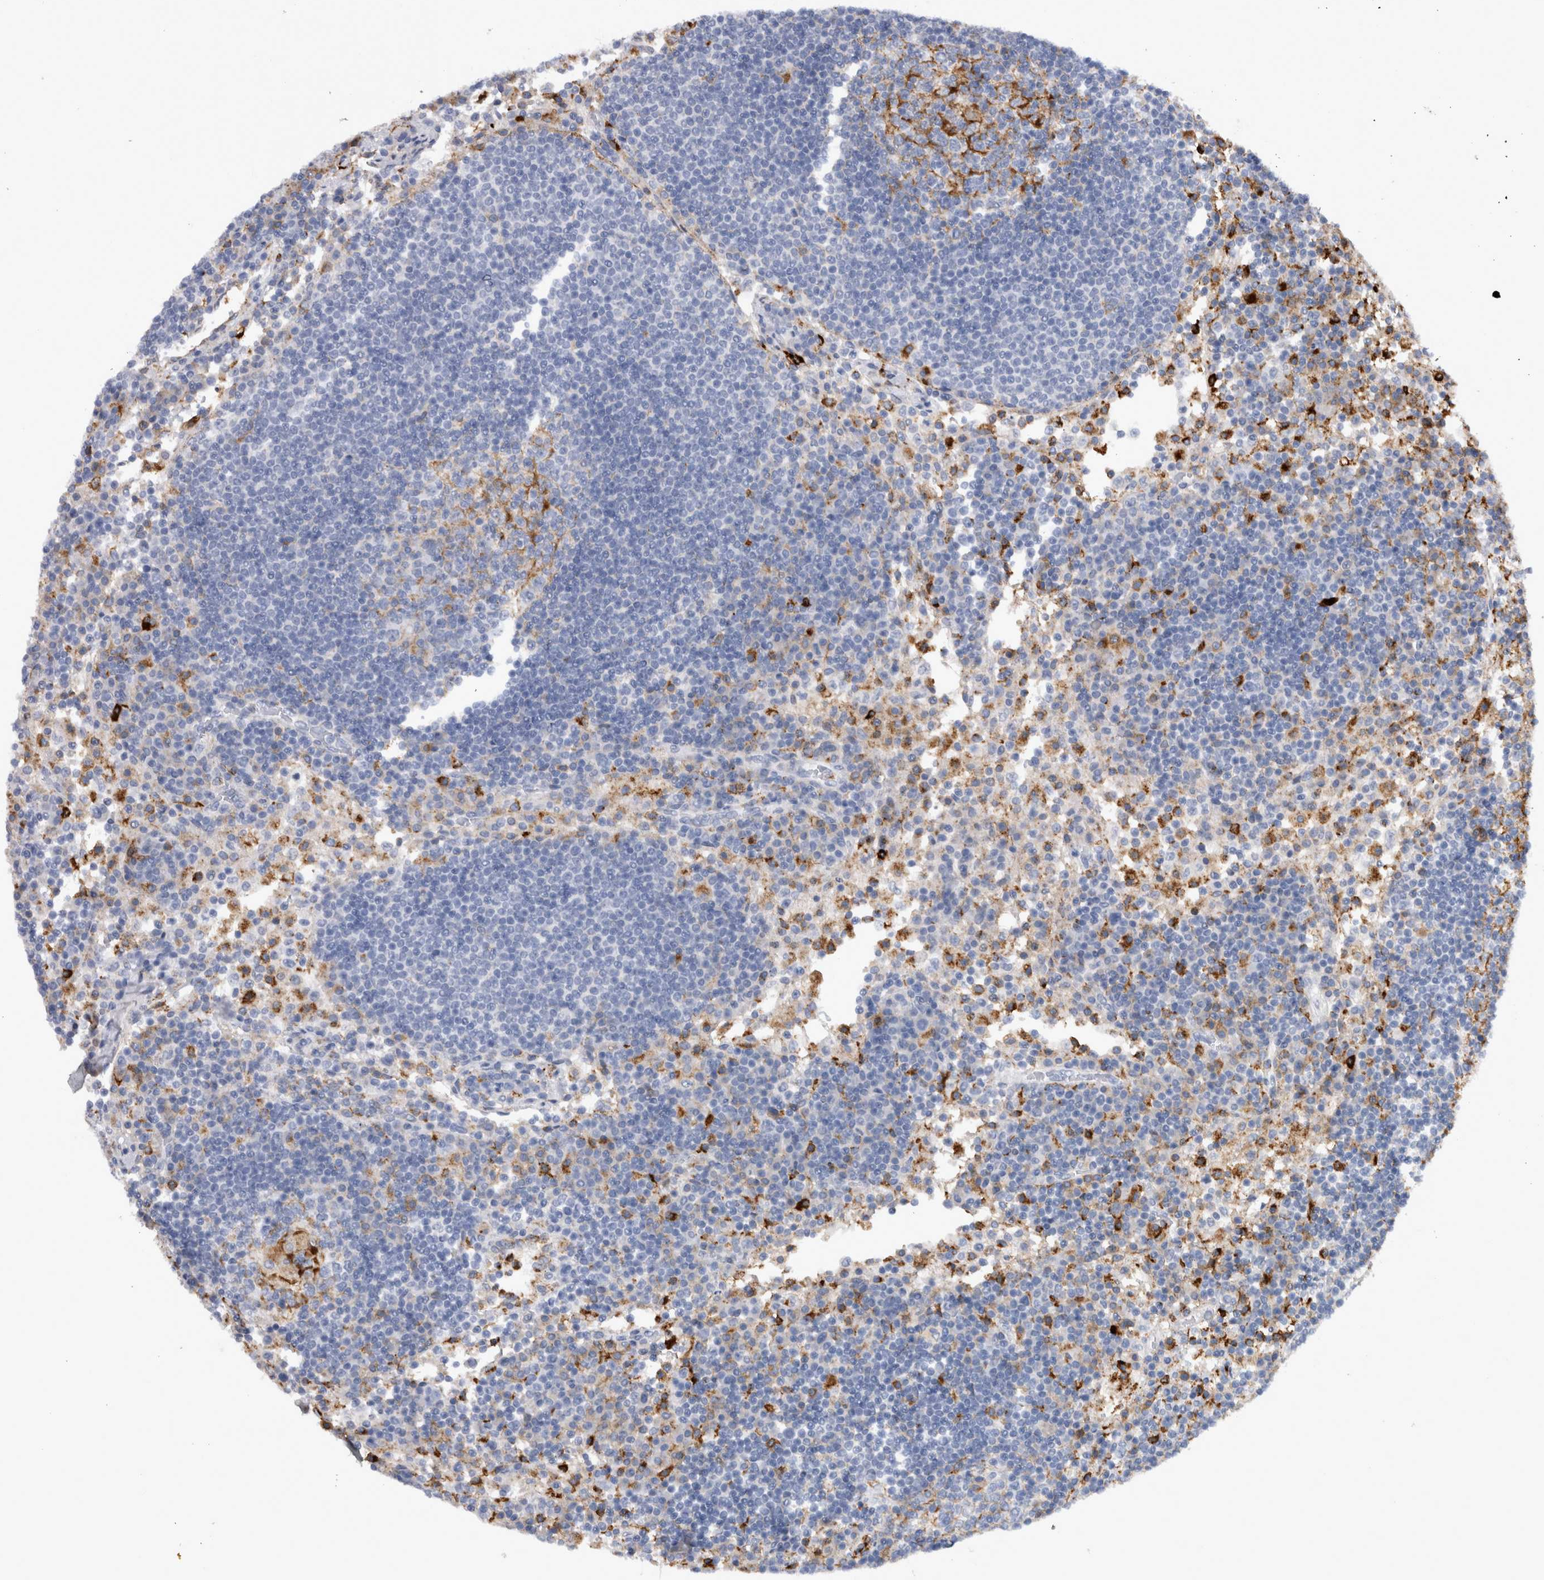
{"staining": {"intensity": "negative", "quantity": "none", "location": "none"}, "tissue": "lymph node", "cell_type": "Germinal center cells", "image_type": "normal", "snomed": [{"axis": "morphology", "description": "Normal tissue, NOS"}, {"axis": "topography", "description": "Lymph node"}], "caption": "High power microscopy image of an immunohistochemistry (IHC) image of unremarkable lymph node, revealing no significant positivity in germinal center cells.", "gene": "CD63", "patient": {"sex": "female", "age": 53}}